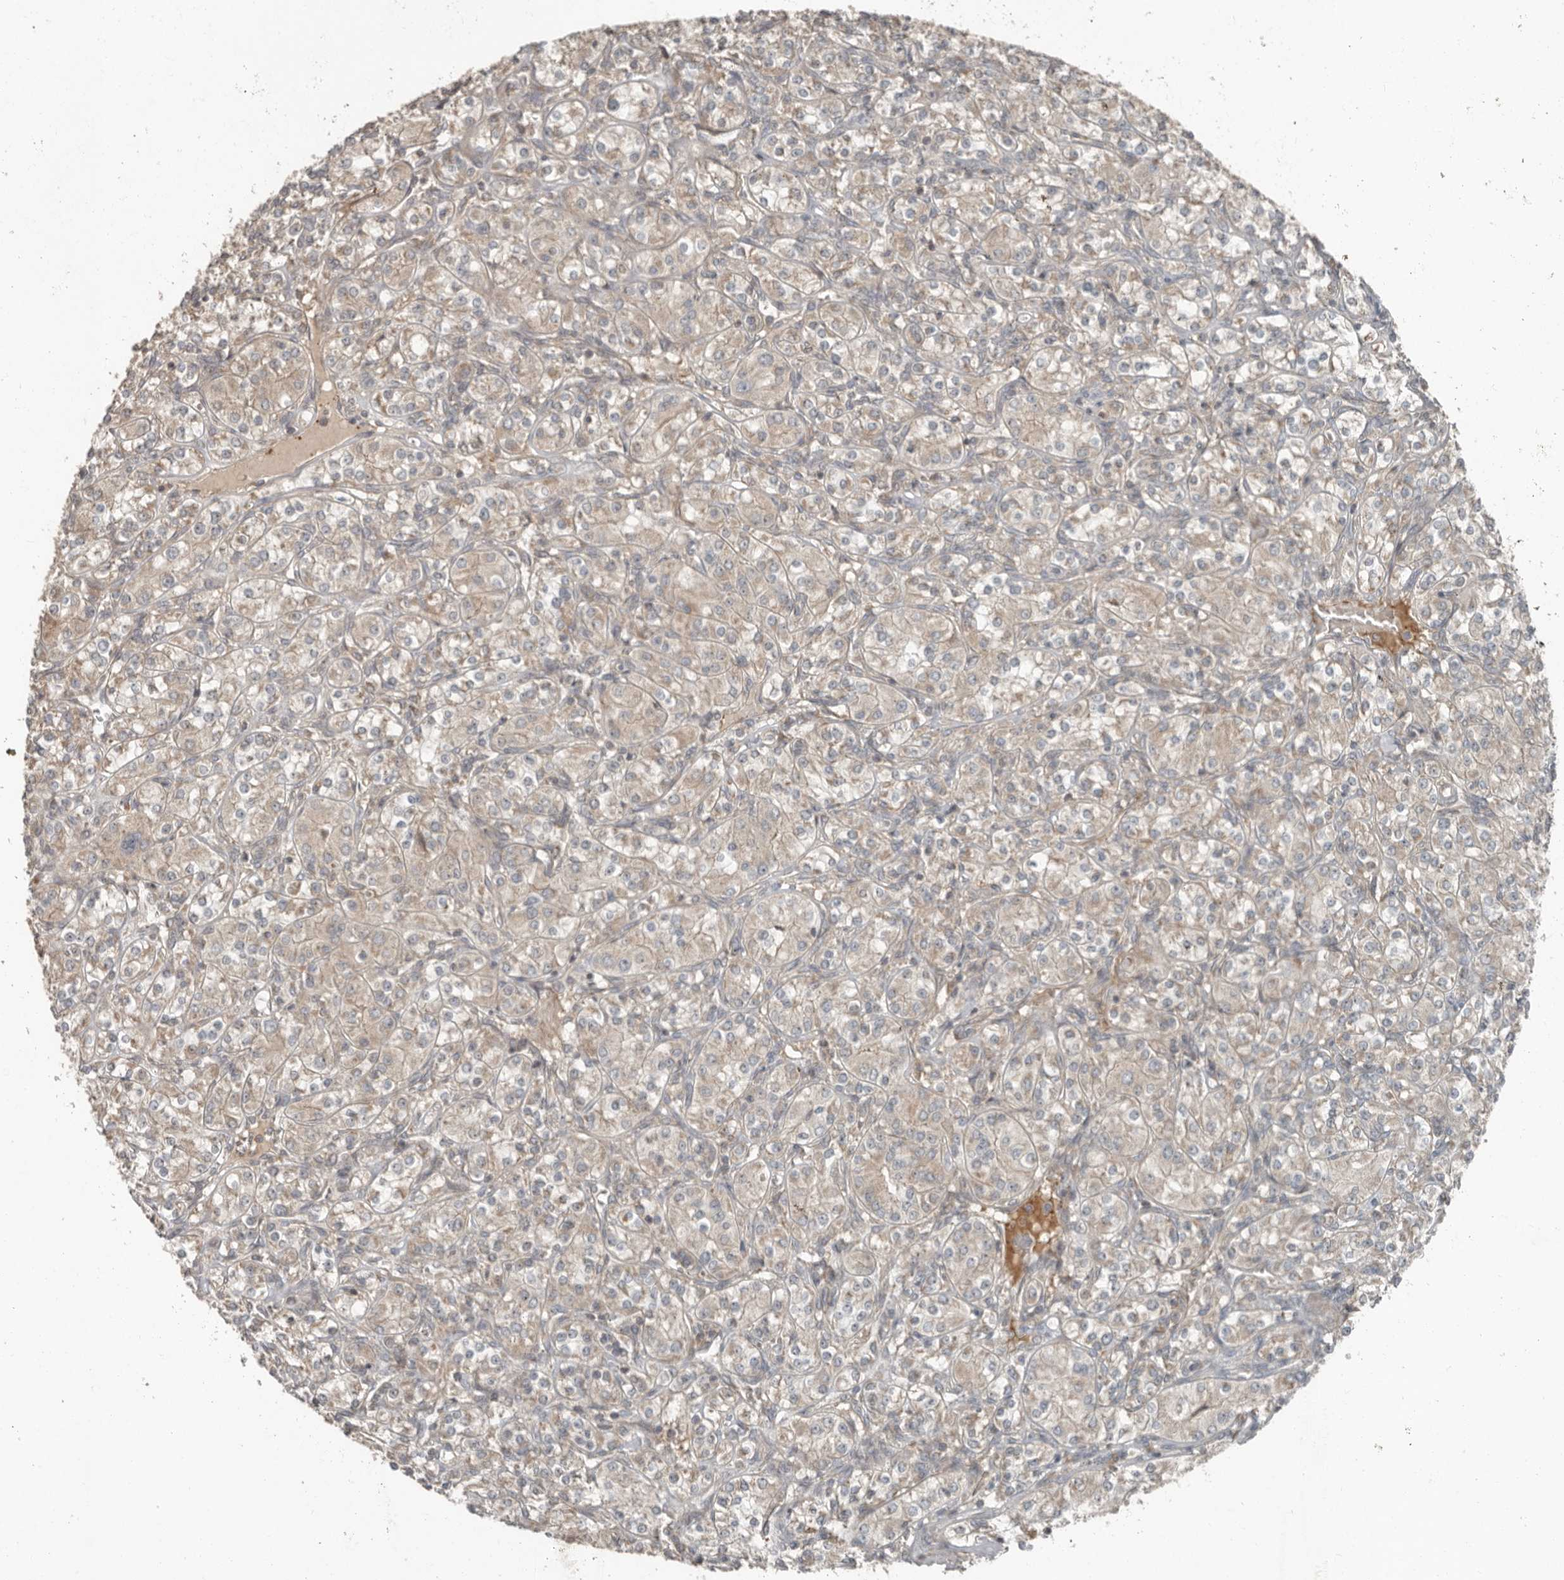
{"staining": {"intensity": "weak", "quantity": ">75%", "location": "cytoplasmic/membranous"}, "tissue": "renal cancer", "cell_type": "Tumor cells", "image_type": "cancer", "snomed": [{"axis": "morphology", "description": "Adenocarcinoma, NOS"}, {"axis": "topography", "description": "Kidney"}], "caption": "Immunohistochemistry of adenocarcinoma (renal) shows low levels of weak cytoplasmic/membranous staining in about >75% of tumor cells.", "gene": "SLC6A7", "patient": {"sex": "male", "age": 77}}